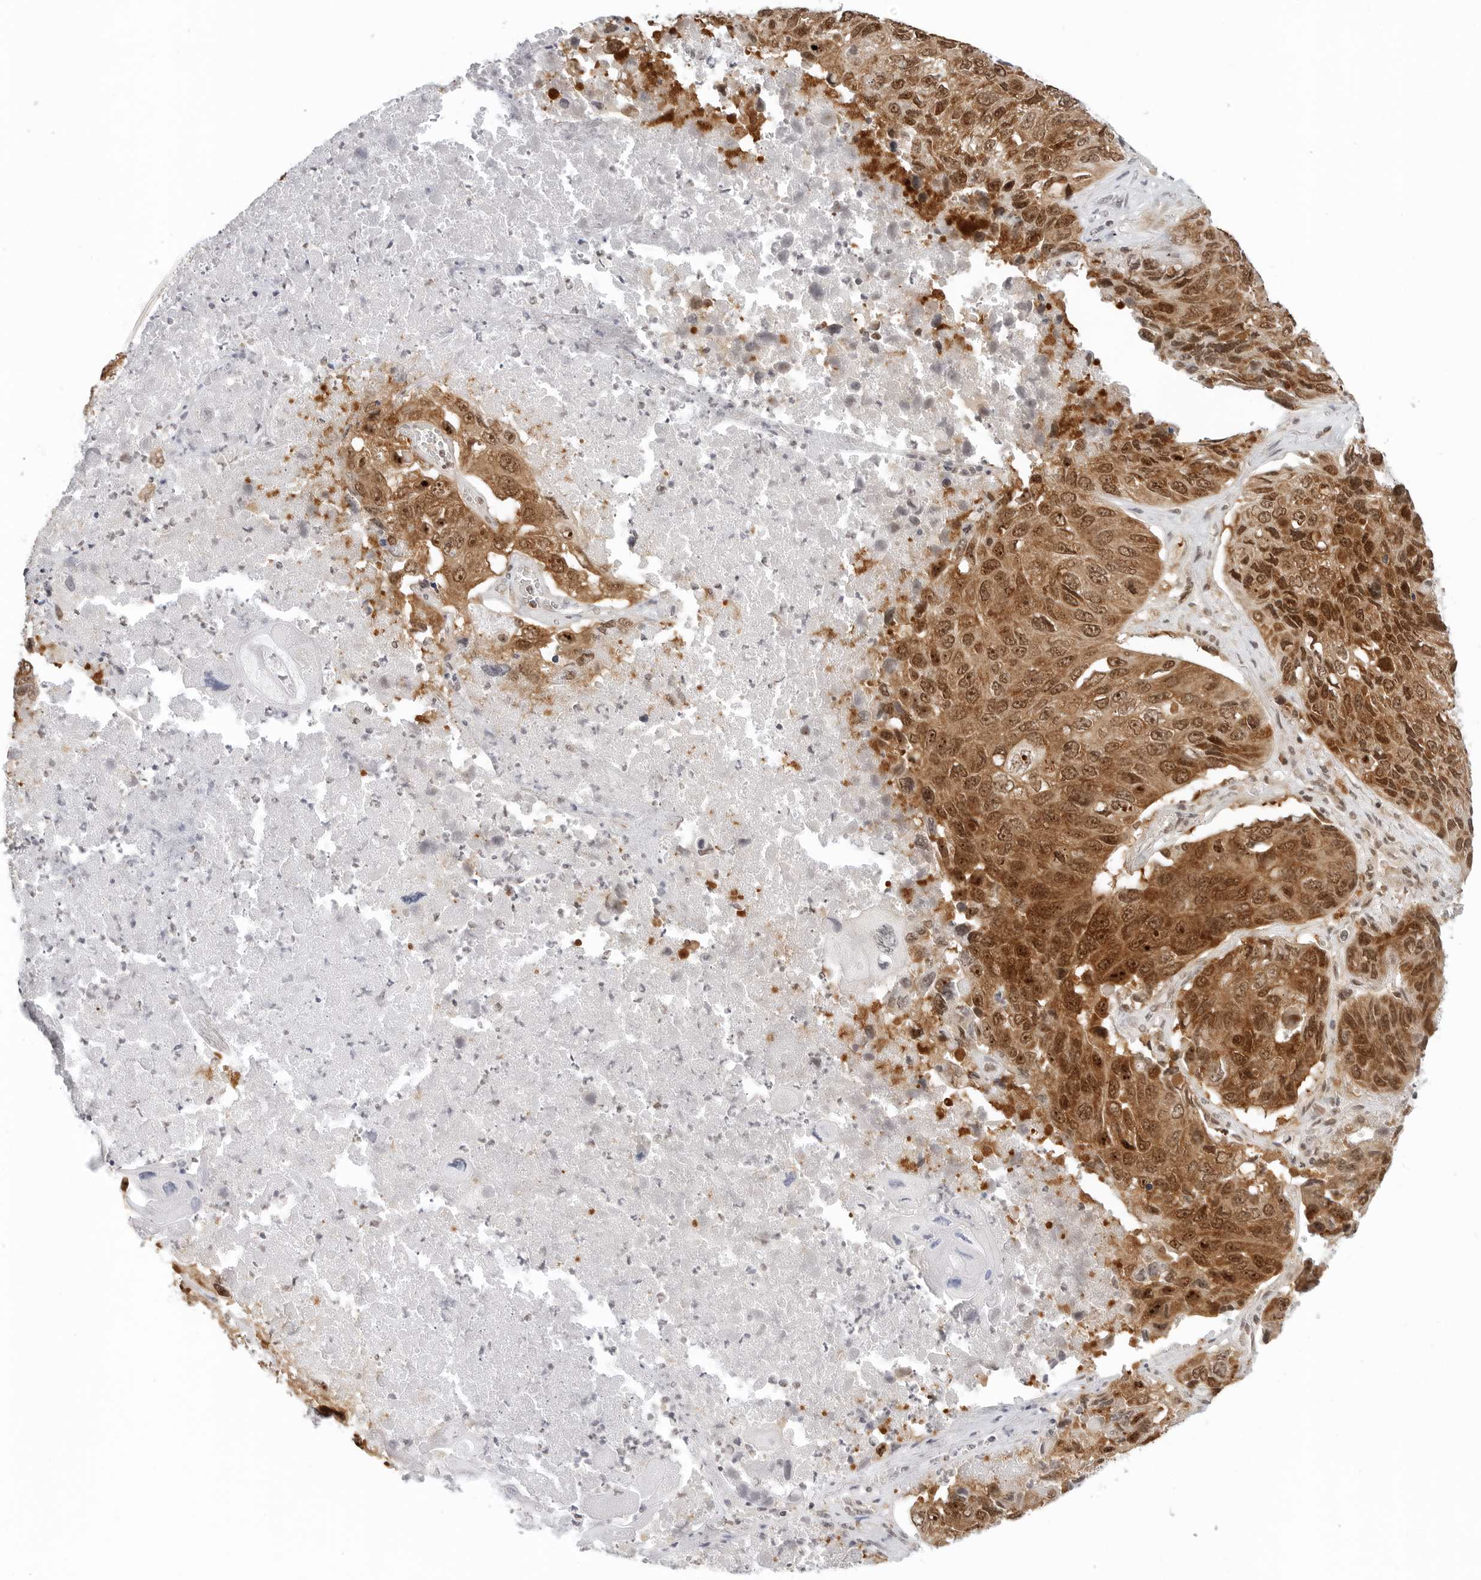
{"staining": {"intensity": "moderate", "quantity": ">75%", "location": "cytoplasmic/membranous,nuclear"}, "tissue": "lung cancer", "cell_type": "Tumor cells", "image_type": "cancer", "snomed": [{"axis": "morphology", "description": "Squamous cell carcinoma, NOS"}, {"axis": "topography", "description": "Lung"}], "caption": "A brown stain labels moderate cytoplasmic/membranous and nuclear expression of a protein in lung squamous cell carcinoma tumor cells.", "gene": "METAP1", "patient": {"sex": "male", "age": 61}}